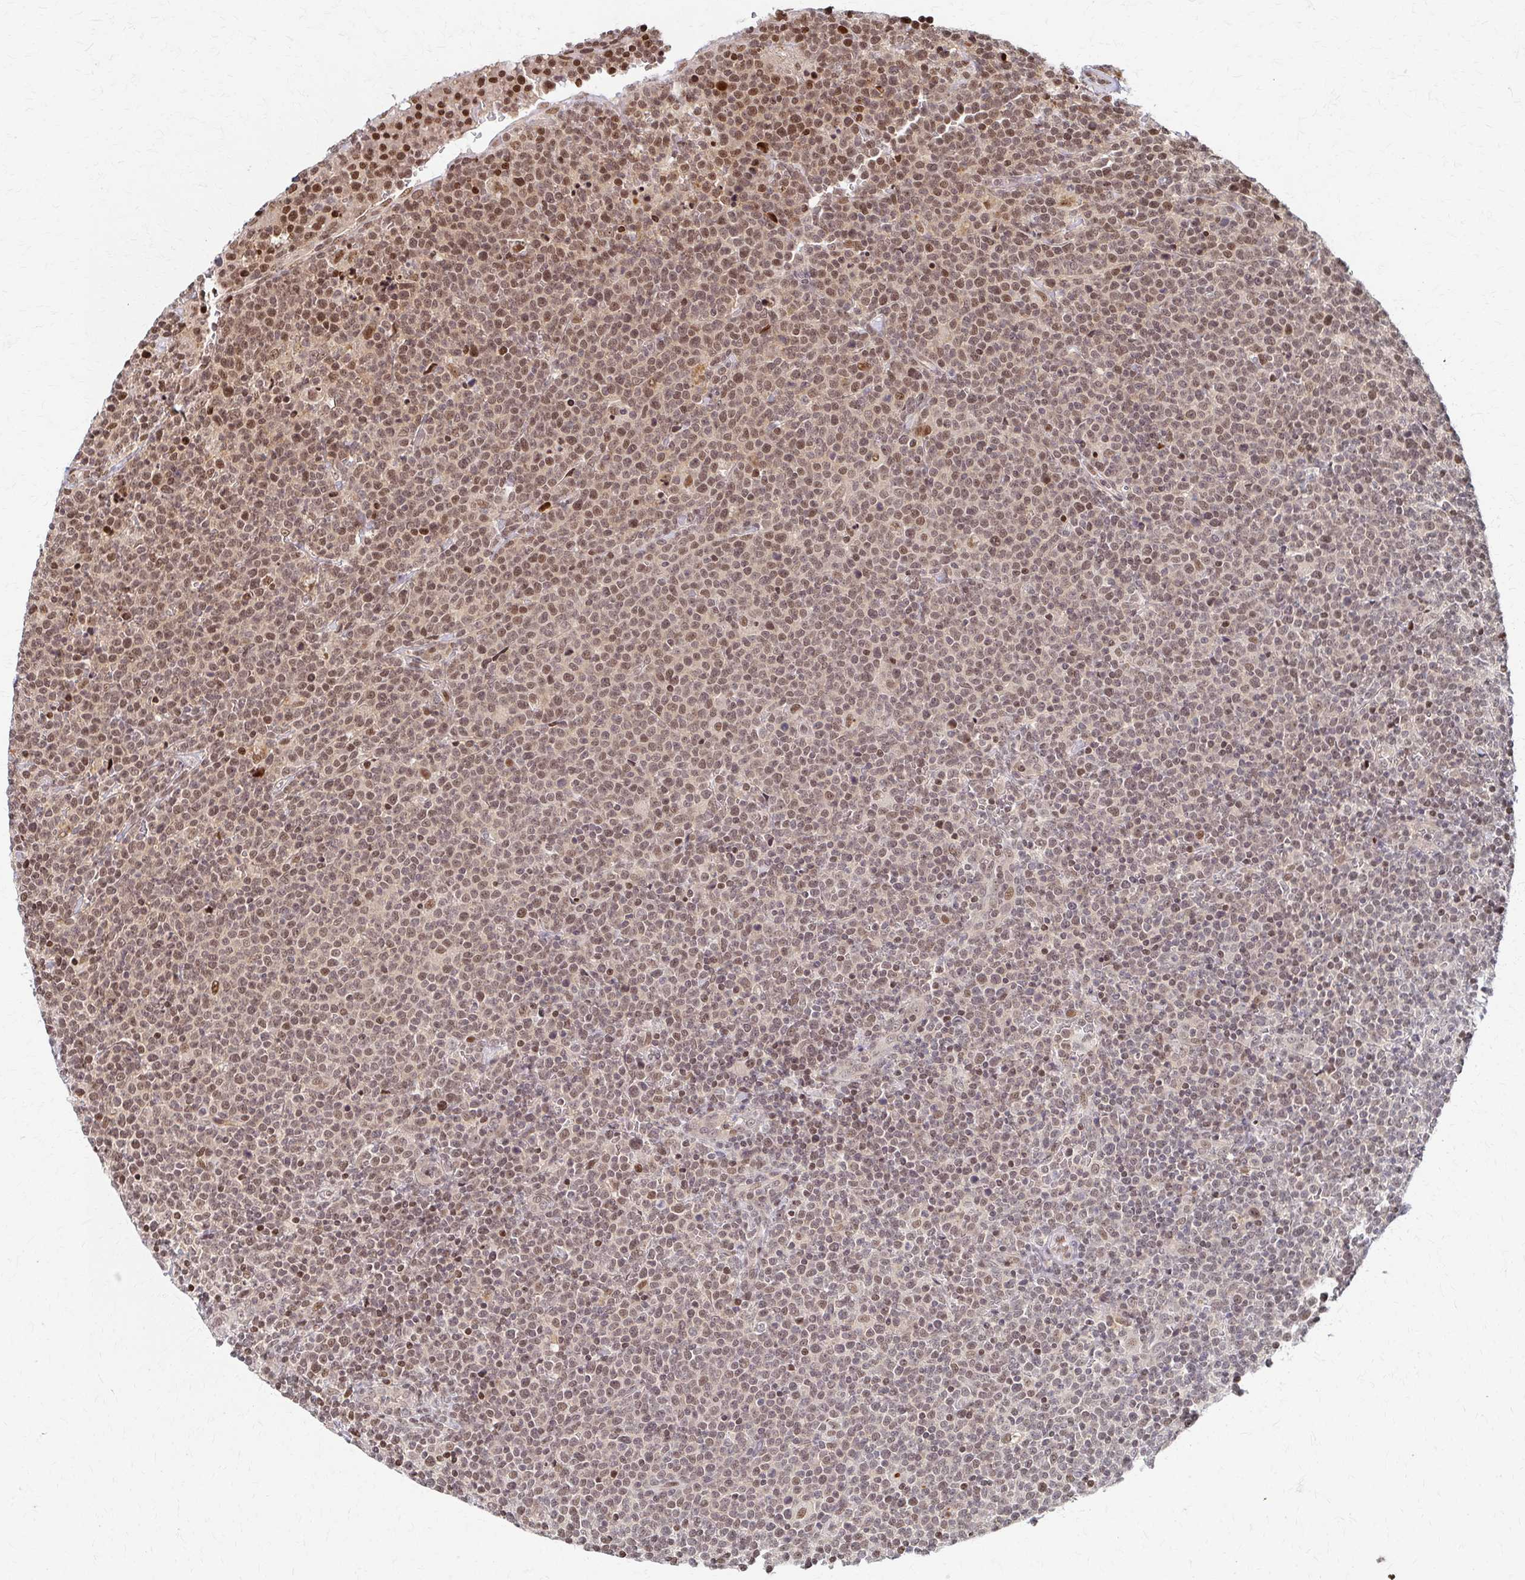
{"staining": {"intensity": "moderate", "quantity": "25%-75%", "location": "nuclear"}, "tissue": "lymphoma", "cell_type": "Tumor cells", "image_type": "cancer", "snomed": [{"axis": "morphology", "description": "Malignant lymphoma, non-Hodgkin's type, High grade"}, {"axis": "topography", "description": "Lymph node"}], "caption": "Immunohistochemistry photomicrograph of lymphoma stained for a protein (brown), which exhibits medium levels of moderate nuclear expression in approximately 25%-75% of tumor cells.", "gene": "PSMD7", "patient": {"sex": "male", "age": 61}}